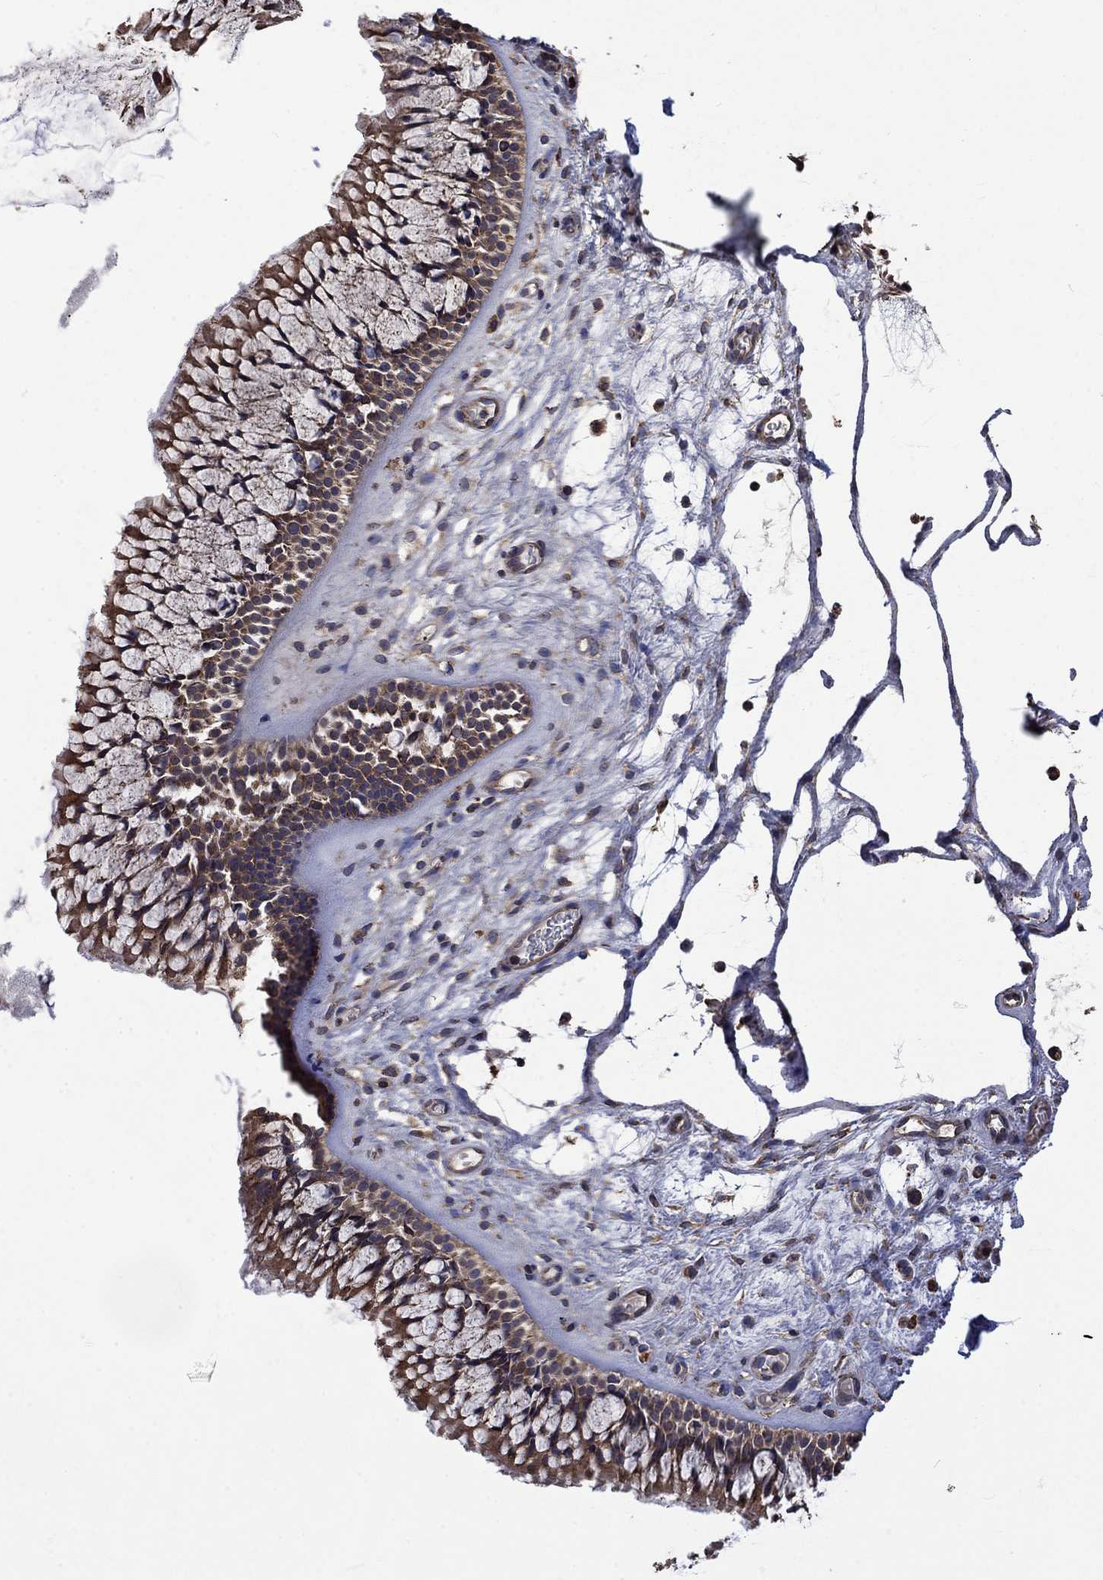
{"staining": {"intensity": "moderate", "quantity": ">75%", "location": "cytoplasmic/membranous"}, "tissue": "nasopharynx", "cell_type": "Respiratory epithelial cells", "image_type": "normal", "snomed": [{"axis": "morphology", "description": "Normal tissue, NOS"}, {"axis": "topography", "description": "Nasopharynx"}], "caption": "Immunohistochemical staining of normal nasopharynx displays >75% levels of moderate cytoplasmic/membranous protein positivity in about >75% of respiratory epithelial cells. The staining is performed using DAB brown chromogen to label protein expression. The nuclei are counter-stained blue using hematoxylin.", "gene": "ESRRA", "patient": {"sex": "male", "age": 51}}